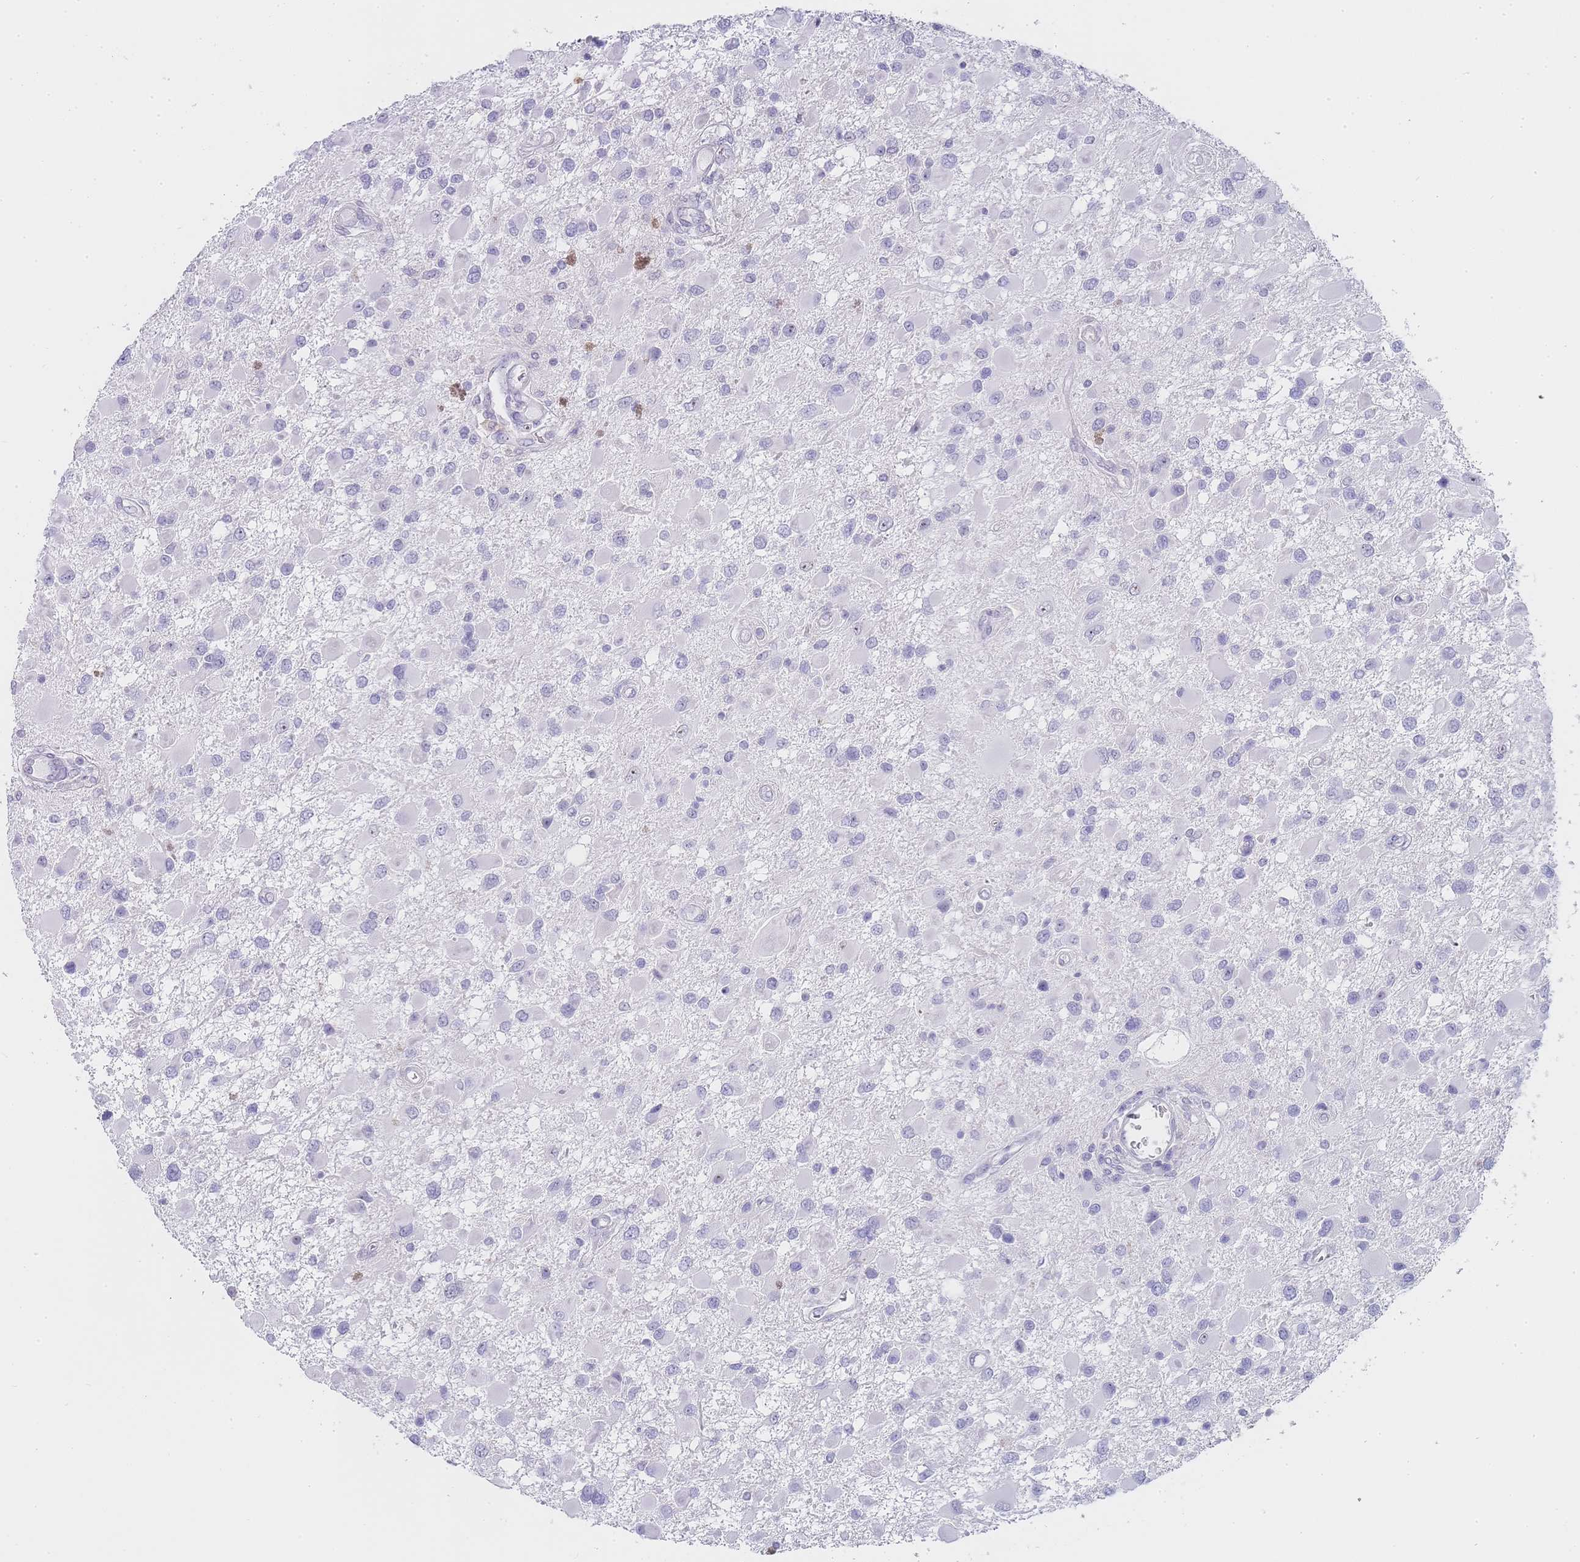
{"staining": {"intensity": "negative", "quantity": "none", "location": "none"}, "tissue": "glioma", "cell_type": "Tumor cells", "image_type": "cancer", "snomed": [{"axis": "morphology", "description": "Glioma, malignant, High grade"}, {"axis": "topography", "description": "Brain"}], "caption": "Immunohistochemistry (IHC) of human glioma exhibits no staining in tumor cells.", "gene": "NOP14", "patient": {"sex": "male", "age": 53}}